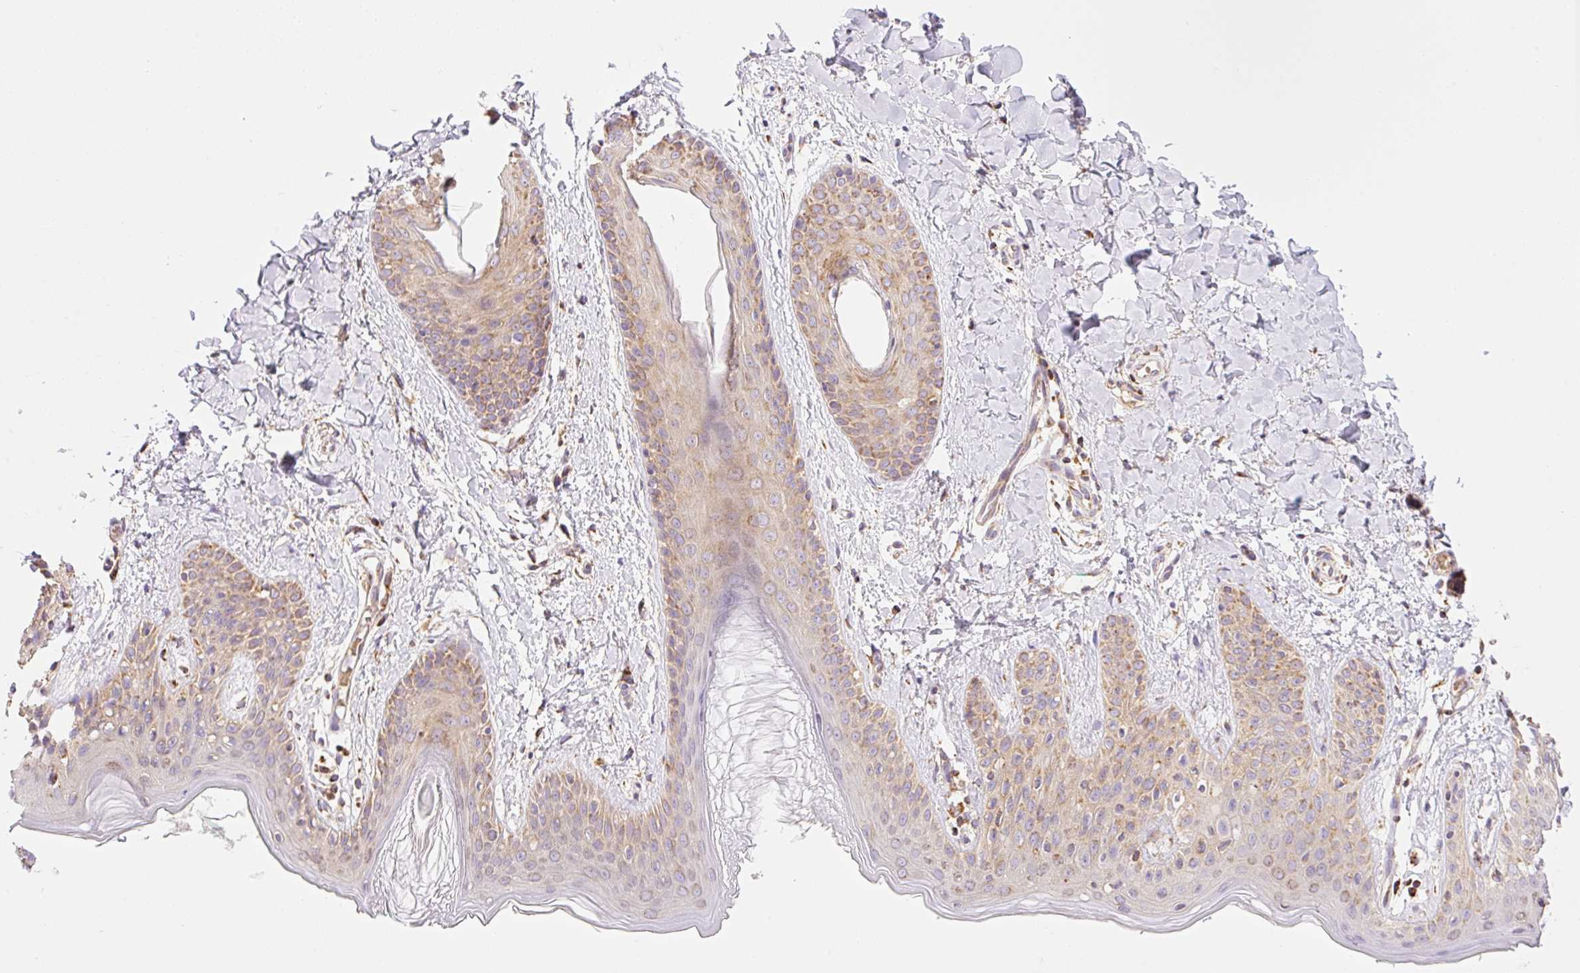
{"staining": {"intensity": "moderate", "quantity": ">75%", "location": "cytoplasmic/membranous"}, "tissue": "skin", "cell_type": "Fibroblasts", "image_type": "normal", "snomed": [{"axis": "morphology", "description": "Normal tissue, NOS"}, {"axis": "topography", "description": "Skin"}], "caption": "Protein expression analysis of benign skin displays moderate cytoplasmic/membranous staining in about >75% of fibroblasts.", "gene": "GOSR2", "patient": {"sex": "male", "age": 16}}